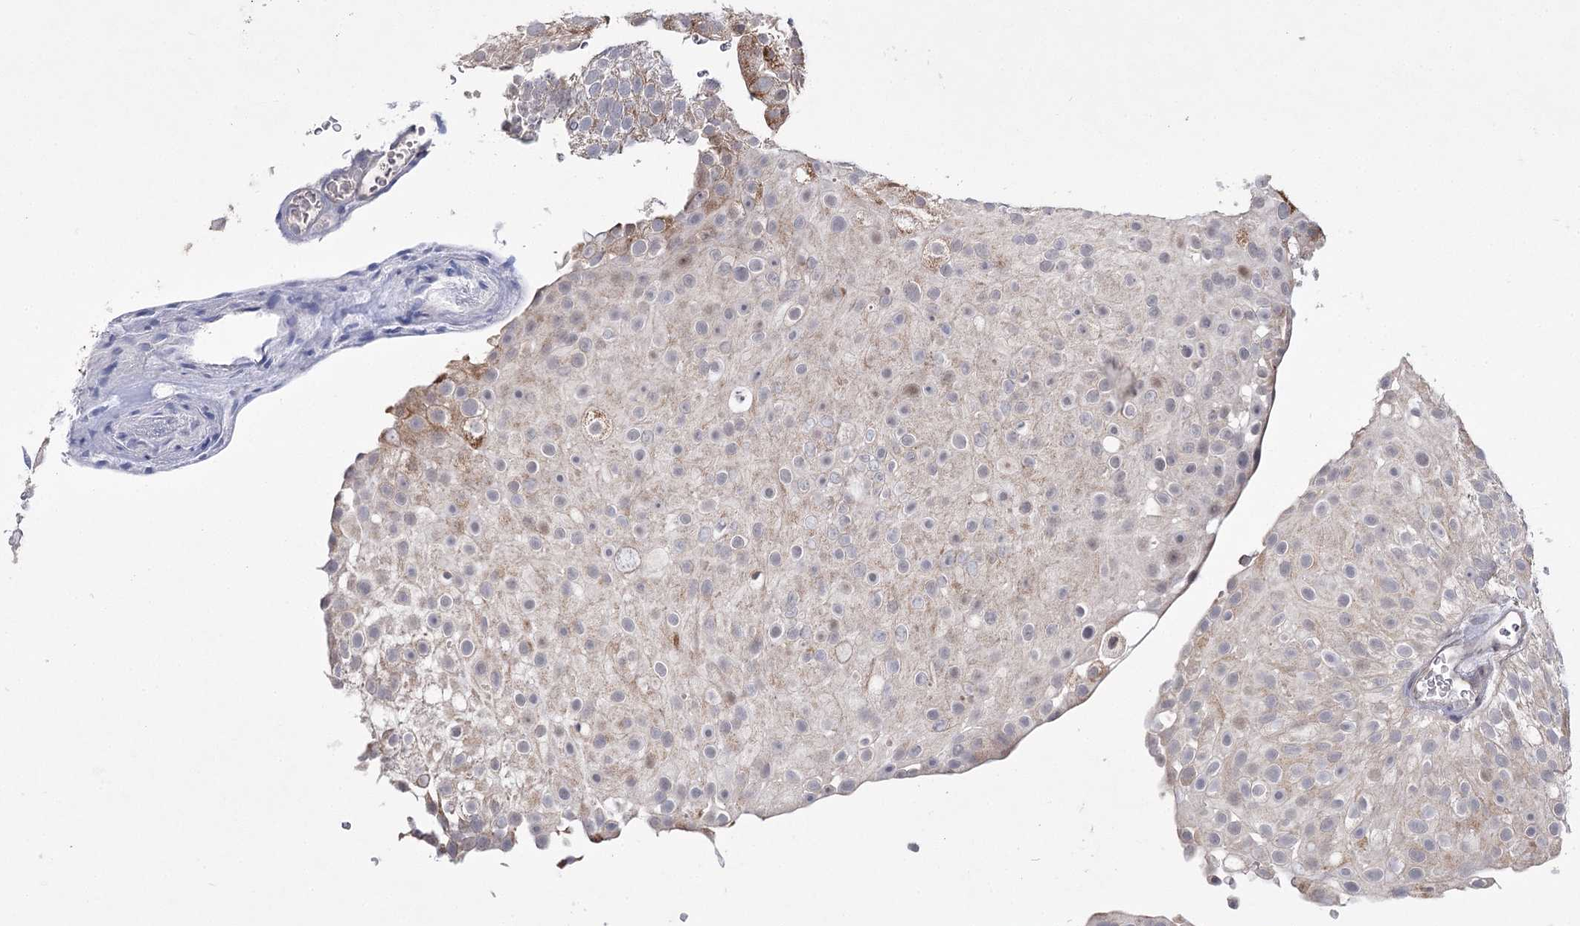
{"staining": {"intensity": "moderate", "quantity": "<25%", "location": "cytoplasmic/membranous"}, "tissue": "urothelial cancer", "cell_type": "Tumor cells", "image_type": "cancer", "snomed": [{"axis": "morphology", "description": "Urothelial carcinoma, Low grade"}, {"axis": "topography", "description": "Urinary bladder"}], "caption": "IHC (DAB) staining of urothelial cancer reveals moderate cytoplasmic/membranous protein expression in about <25% of tumor cells.", "gene": "PHYHIPL", "patient": {"sex": "male", "age": 78}}